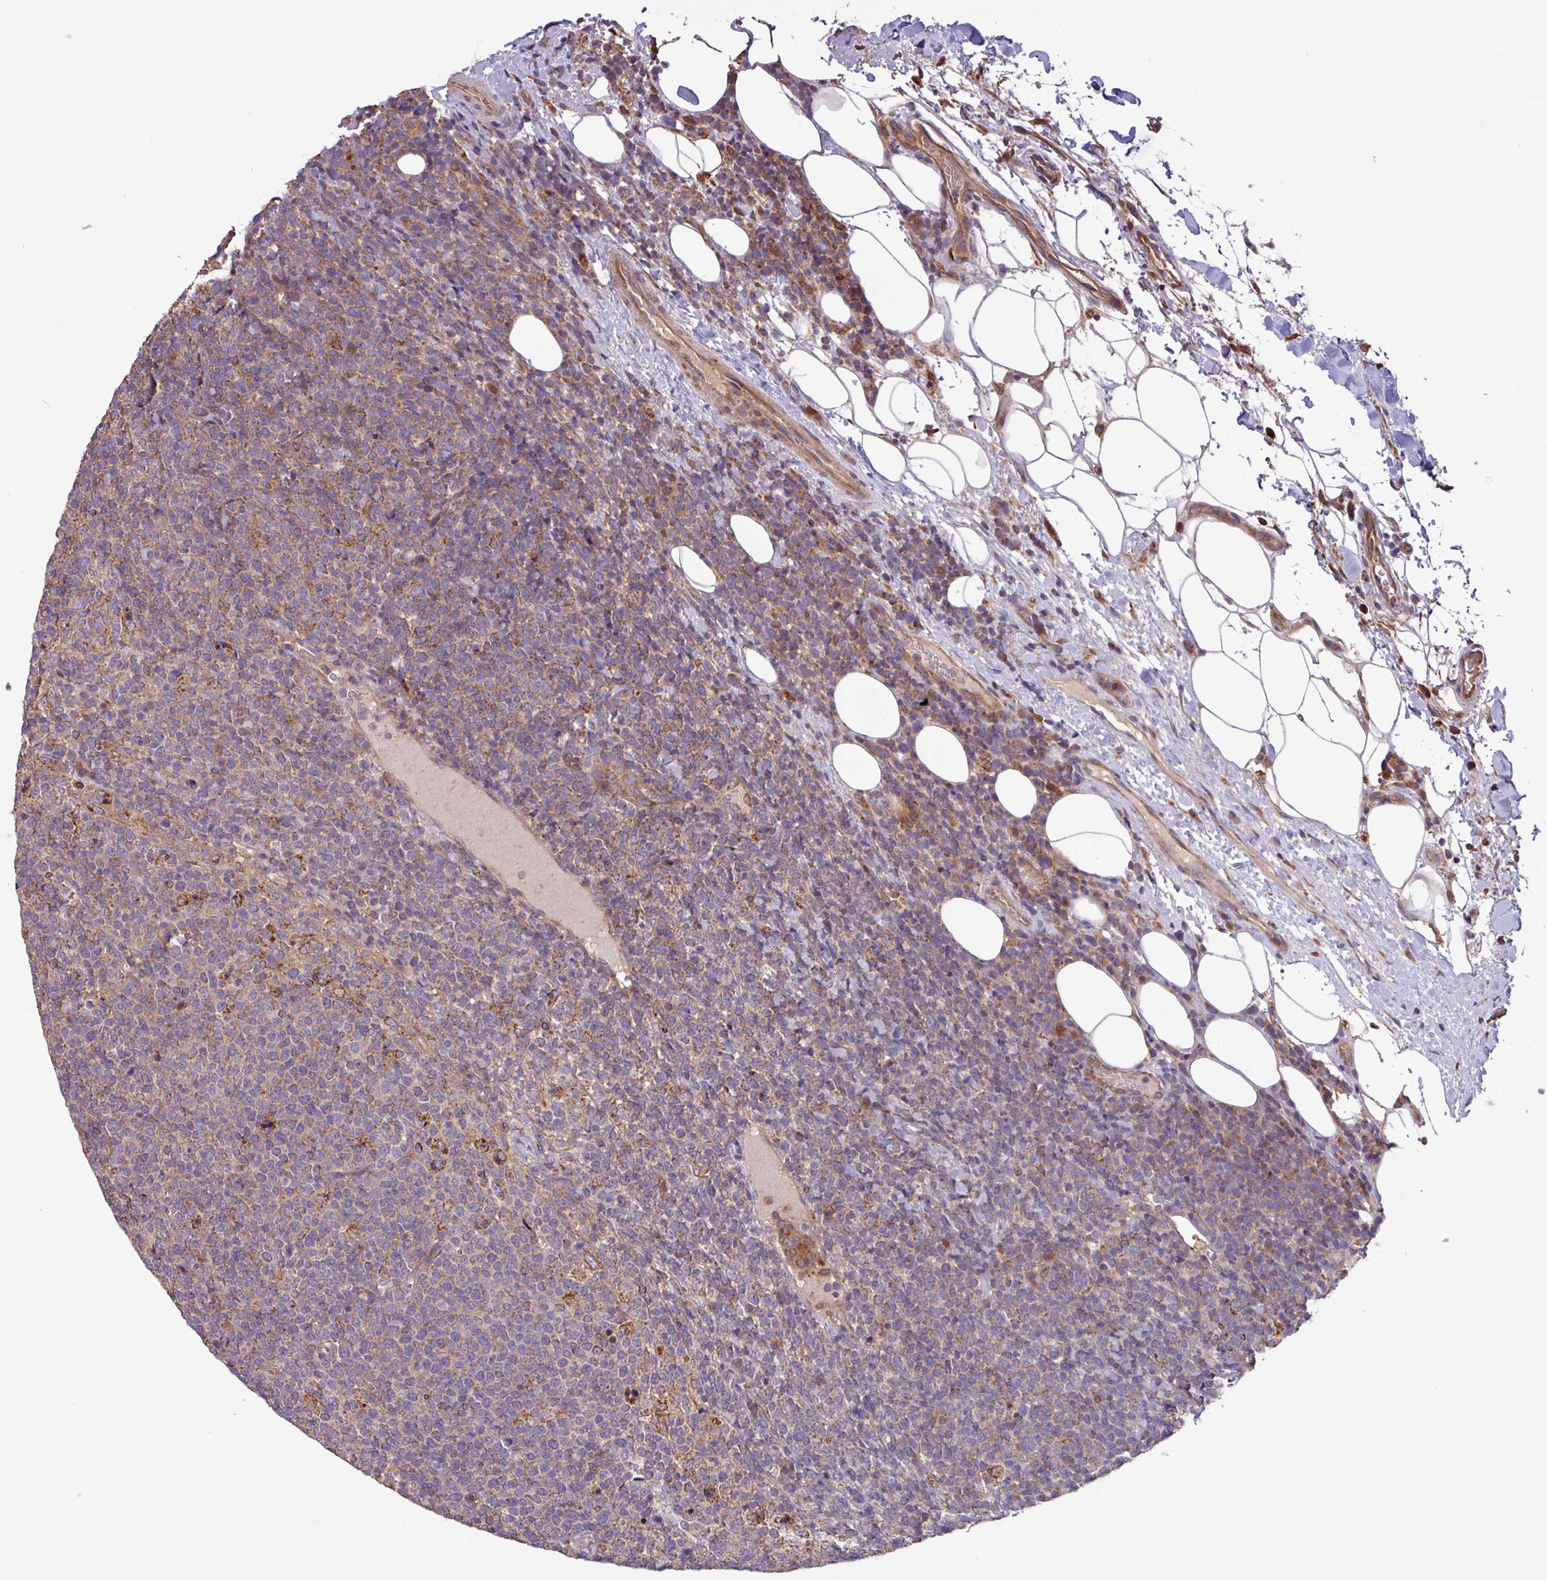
{"staining": {"intensity": "moderate", "quantity": "<25%", "location": "cytoplasmic/membranous"}, "tissue": "lymphoma", "cell_type": "Tumor cells", "image_type": "cancer", "snomed": [{"axis": "morphology", "description": "Malignant lymphoma, non-Hodgkin's type, High grade"}, {"axis": "topography", "description": "Lymph node"}], "caption": "The histopathology image demonstrates staining of lymphoma, revealing moderate cytoplasmic/membranous protein positivity (brown color) within tumor cells. (DAB = brown stain, brightfield microscopy at high magnification).", "gene": "PTPRQ", "patient": {"sex": "male", "age": 61}}